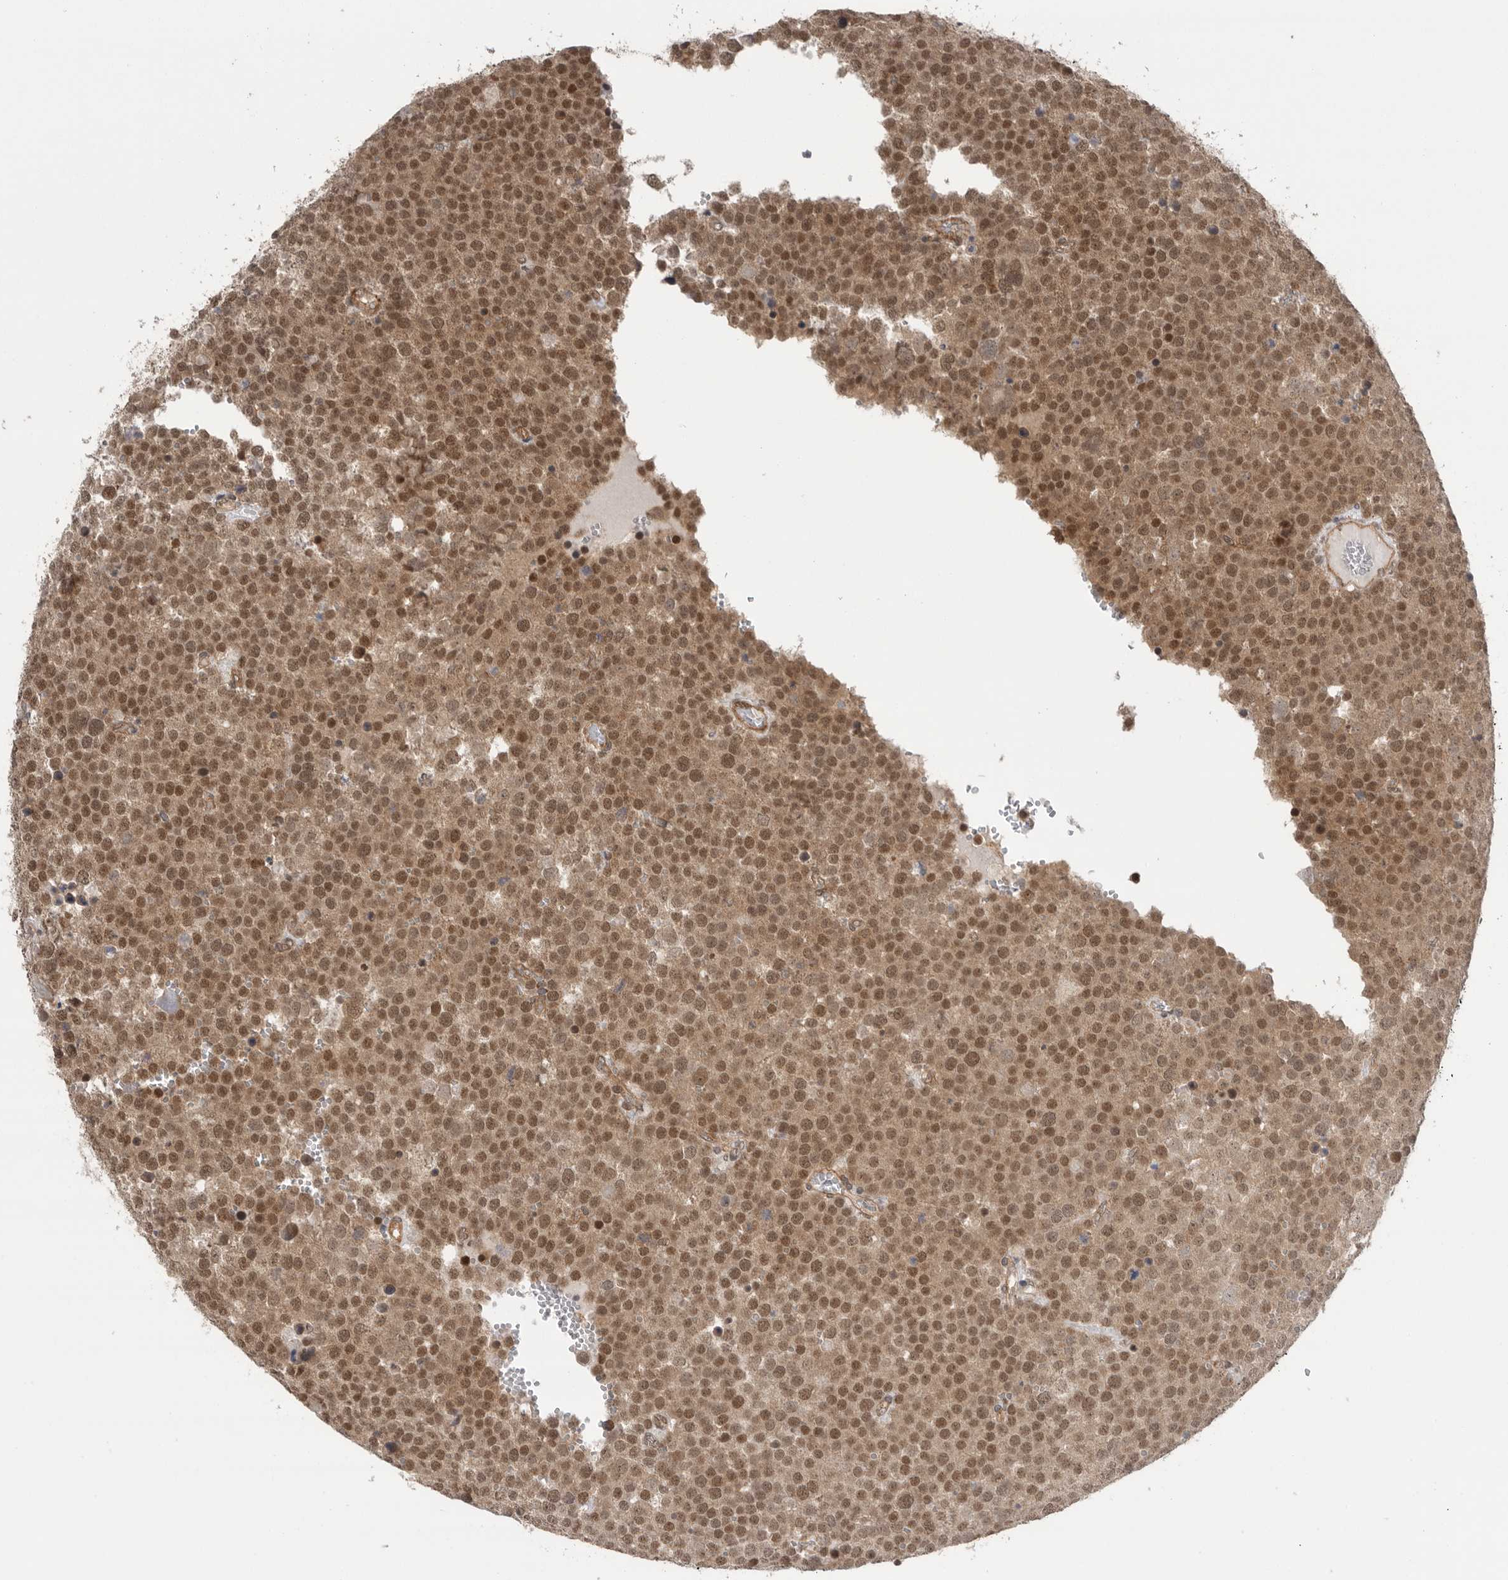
{"staining": {"intensity": "moderate", "quantity": ">75%", "location": "cytoplasmic/membranous,nuclear"}, "tissue": "testis cancer", "cell_type": "Tumor cells", "image_type": "cancer", "snomed": [{"axis": "morphology", "description": "Seminoma, NOS"}, {"axis": "topography", "description": "Testis"}], "caption": "Testis seminoma stained with a brown dye demonstrates moderate cytoplasmic/membranous and nuclear positive expression in about >75% of tumor cells.", "gene": "VPS50", "patient": {"sex": "male", "age": 71}}